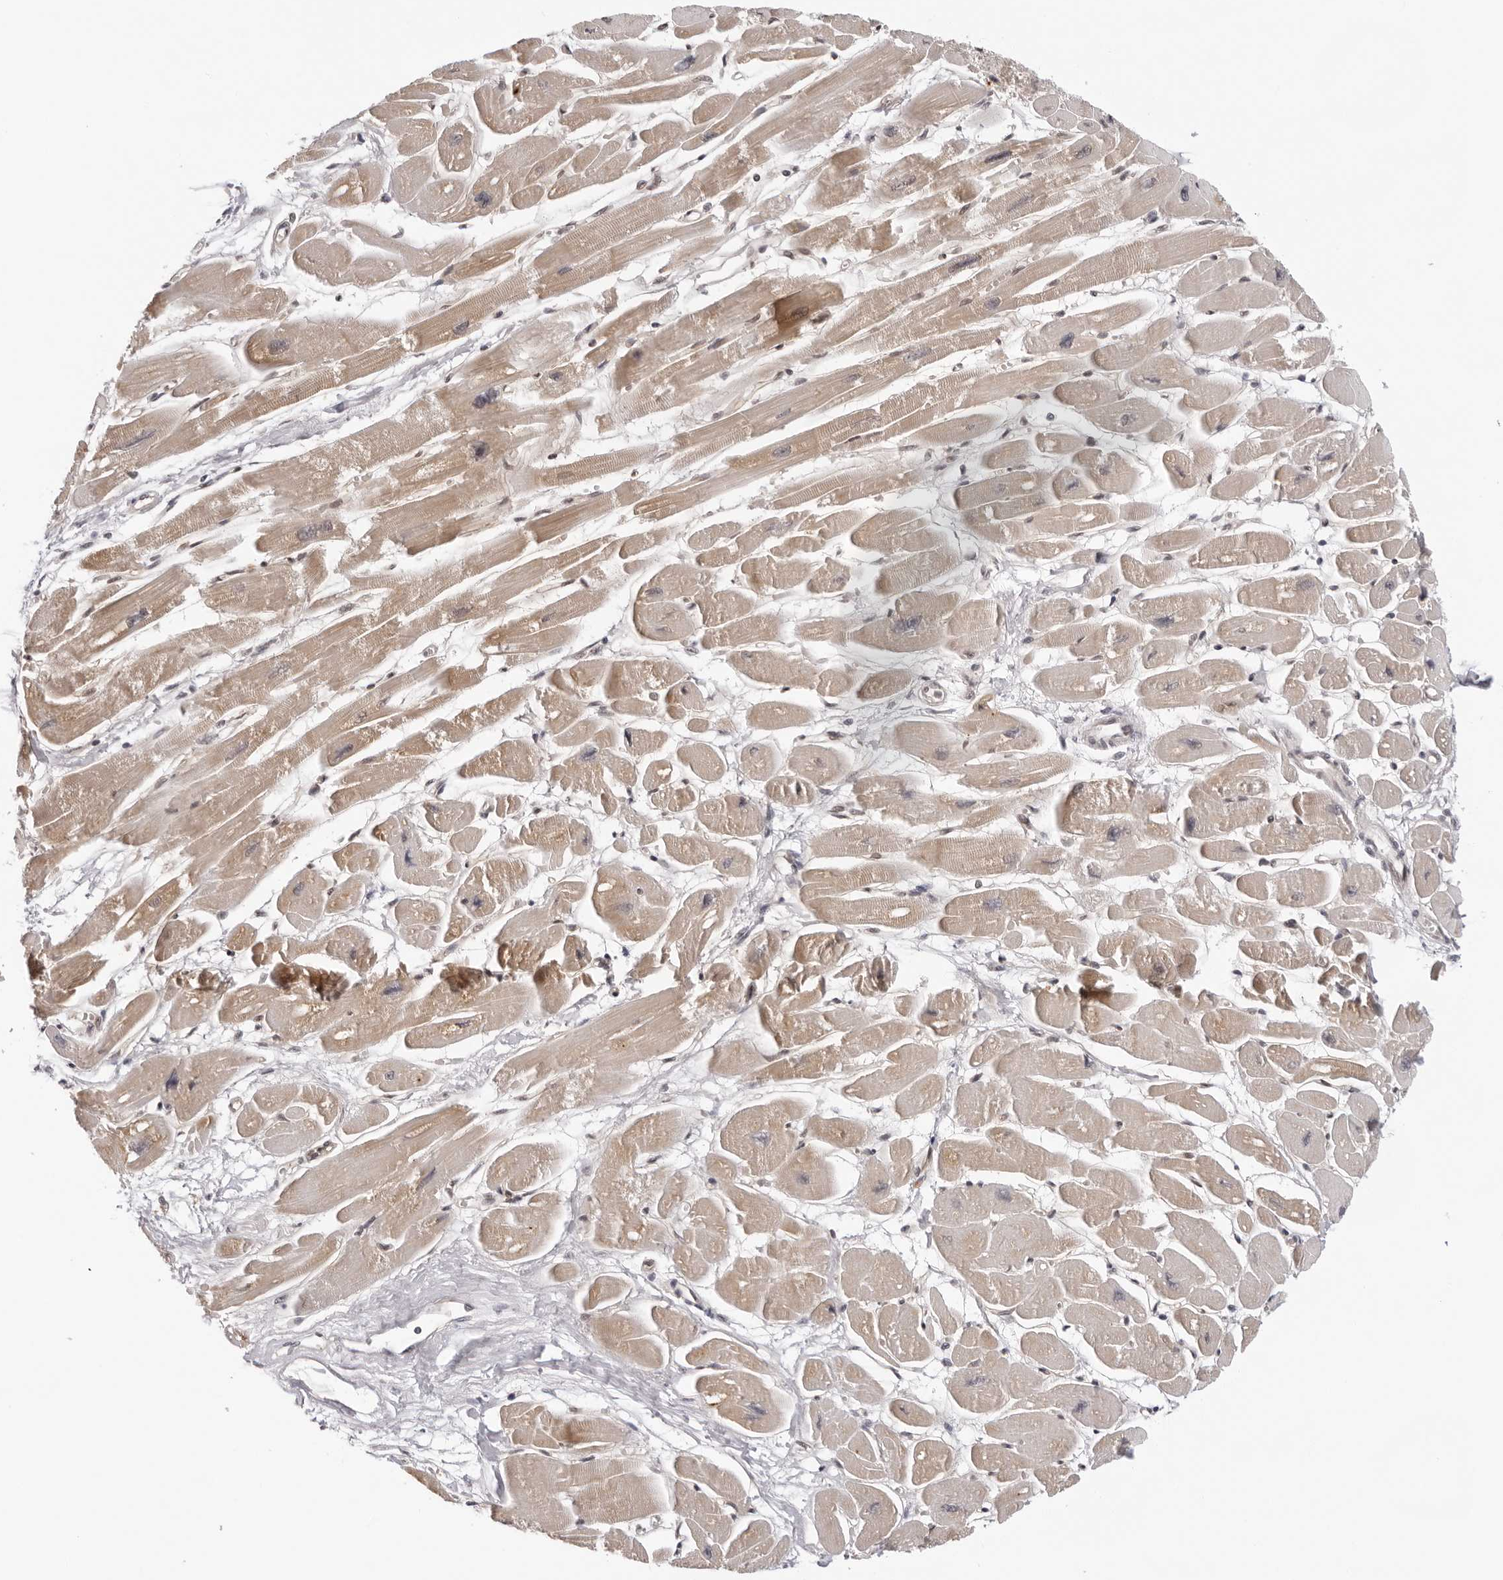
{"staining": {"intensity": "weak", "quantity": "25%-75%", "location": "cytoplasmic/membranous"}, "tissue": "heart muscle", "cell_type": "Cardiomyocytes", "image_type": "normal", "snomed": [{"axis": "morphology", "description": "Normal tissue, NOS"}, {"axis": "topography", "description": "Heart"}], "caption": "There is low levels of weak cytoplasmic/membranous staining in cardiomyocytes of normal heart muscle, as demonstrated by immunohistochemical staining (brown color).", "gene": "ITGB3BP", "patient": {"sex": "female", "age": 54}}